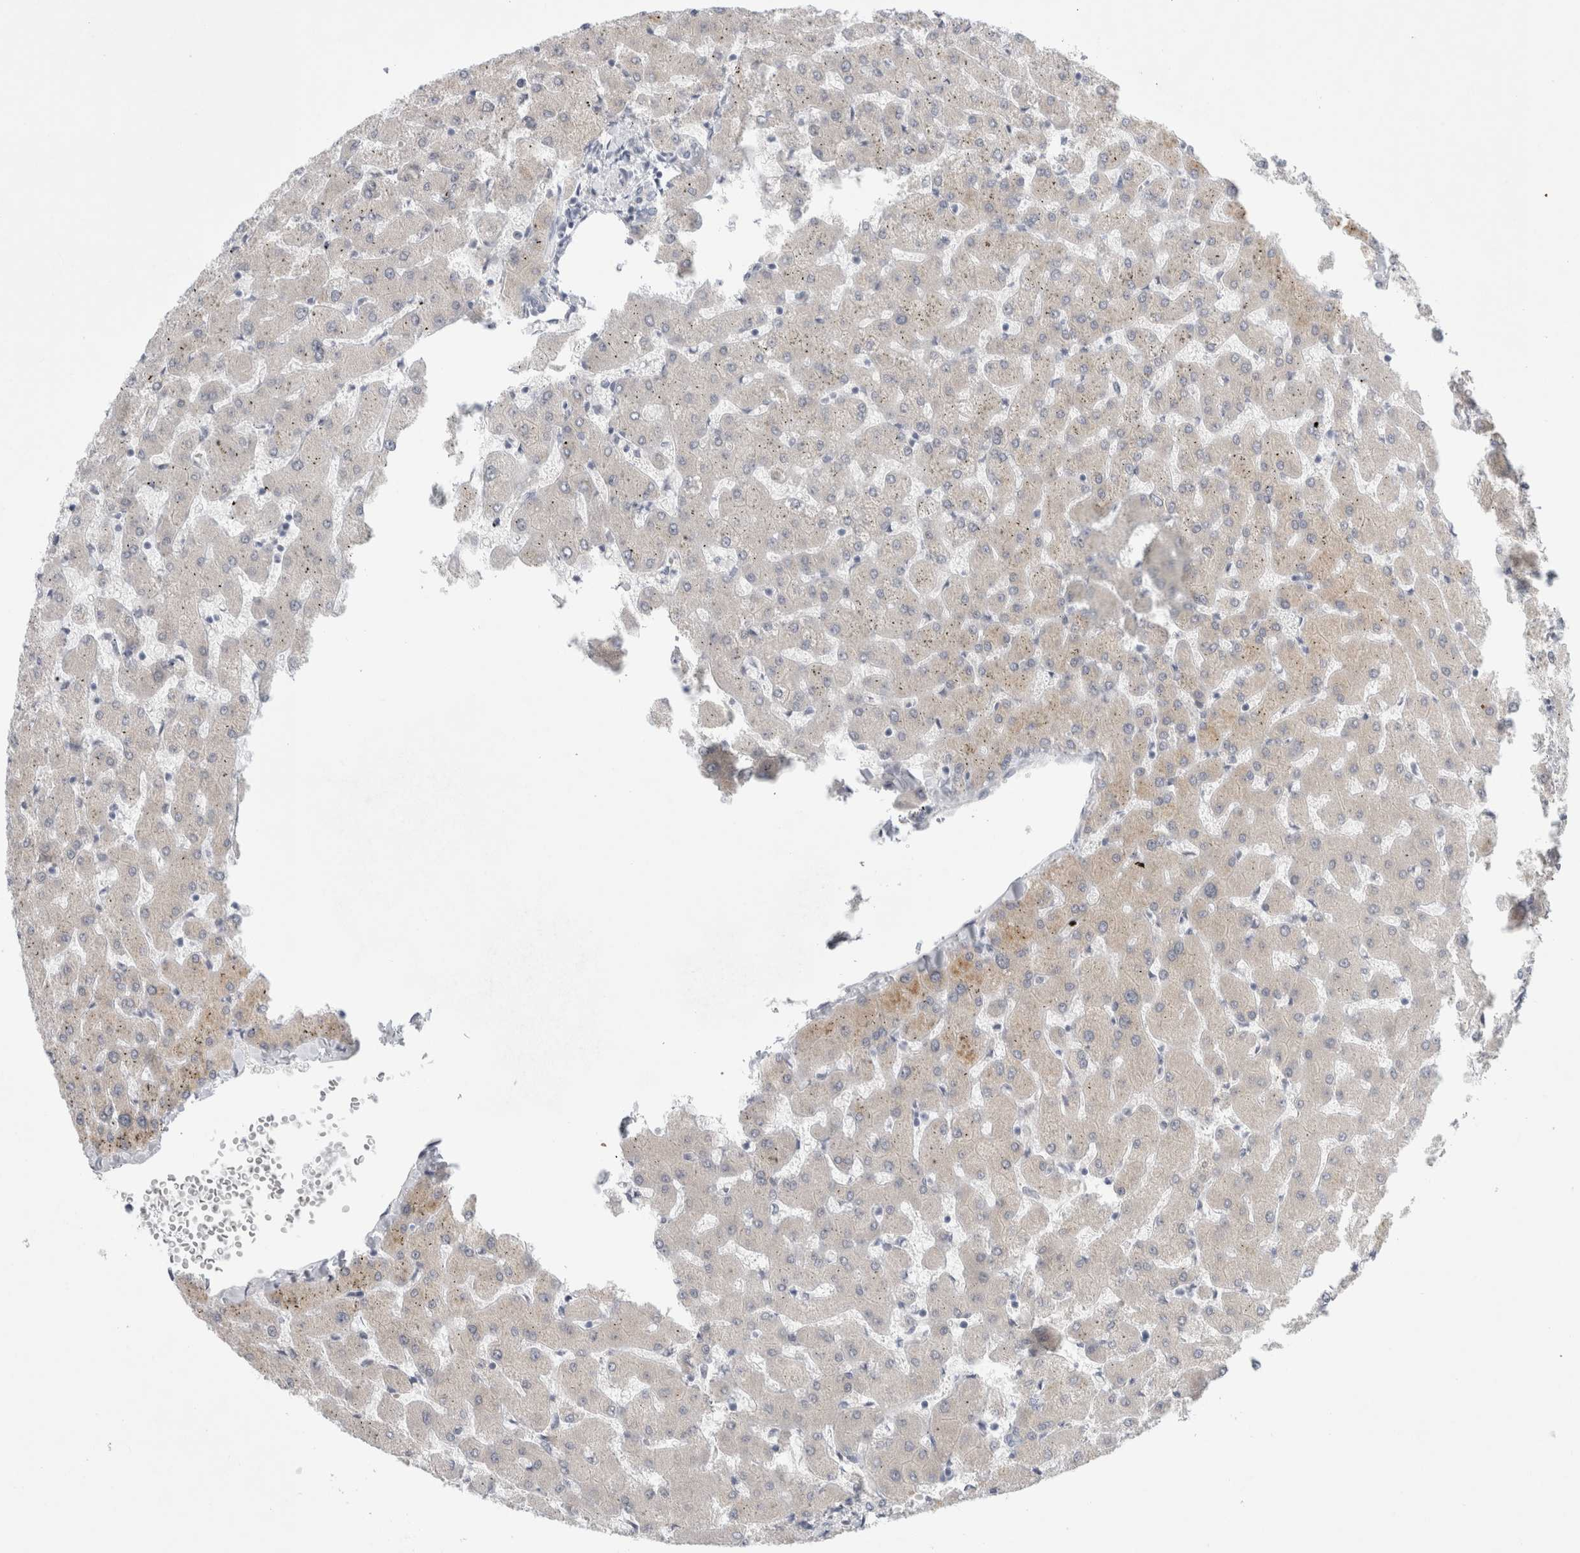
{"staining": {"intensity": "negative", "quantity": "none", "location": "none"}, "tissue": "liver", "cell_type": "Cholangiocytes", "image_type": "normal", "snomed": [{"axis": "morphology", "description": "Normal tissue, NOS"}, {"axis": "topography", "description": "Liver"}], "caption": "Immunohistochemical staining of normal liver demonstrates no significant staining in cholangiocytes. (Immunohistochemistry, brightfield microscopy, high magnification).", "gene": "TRMT1L", "patient": {"sex": "female", "age": 63}}